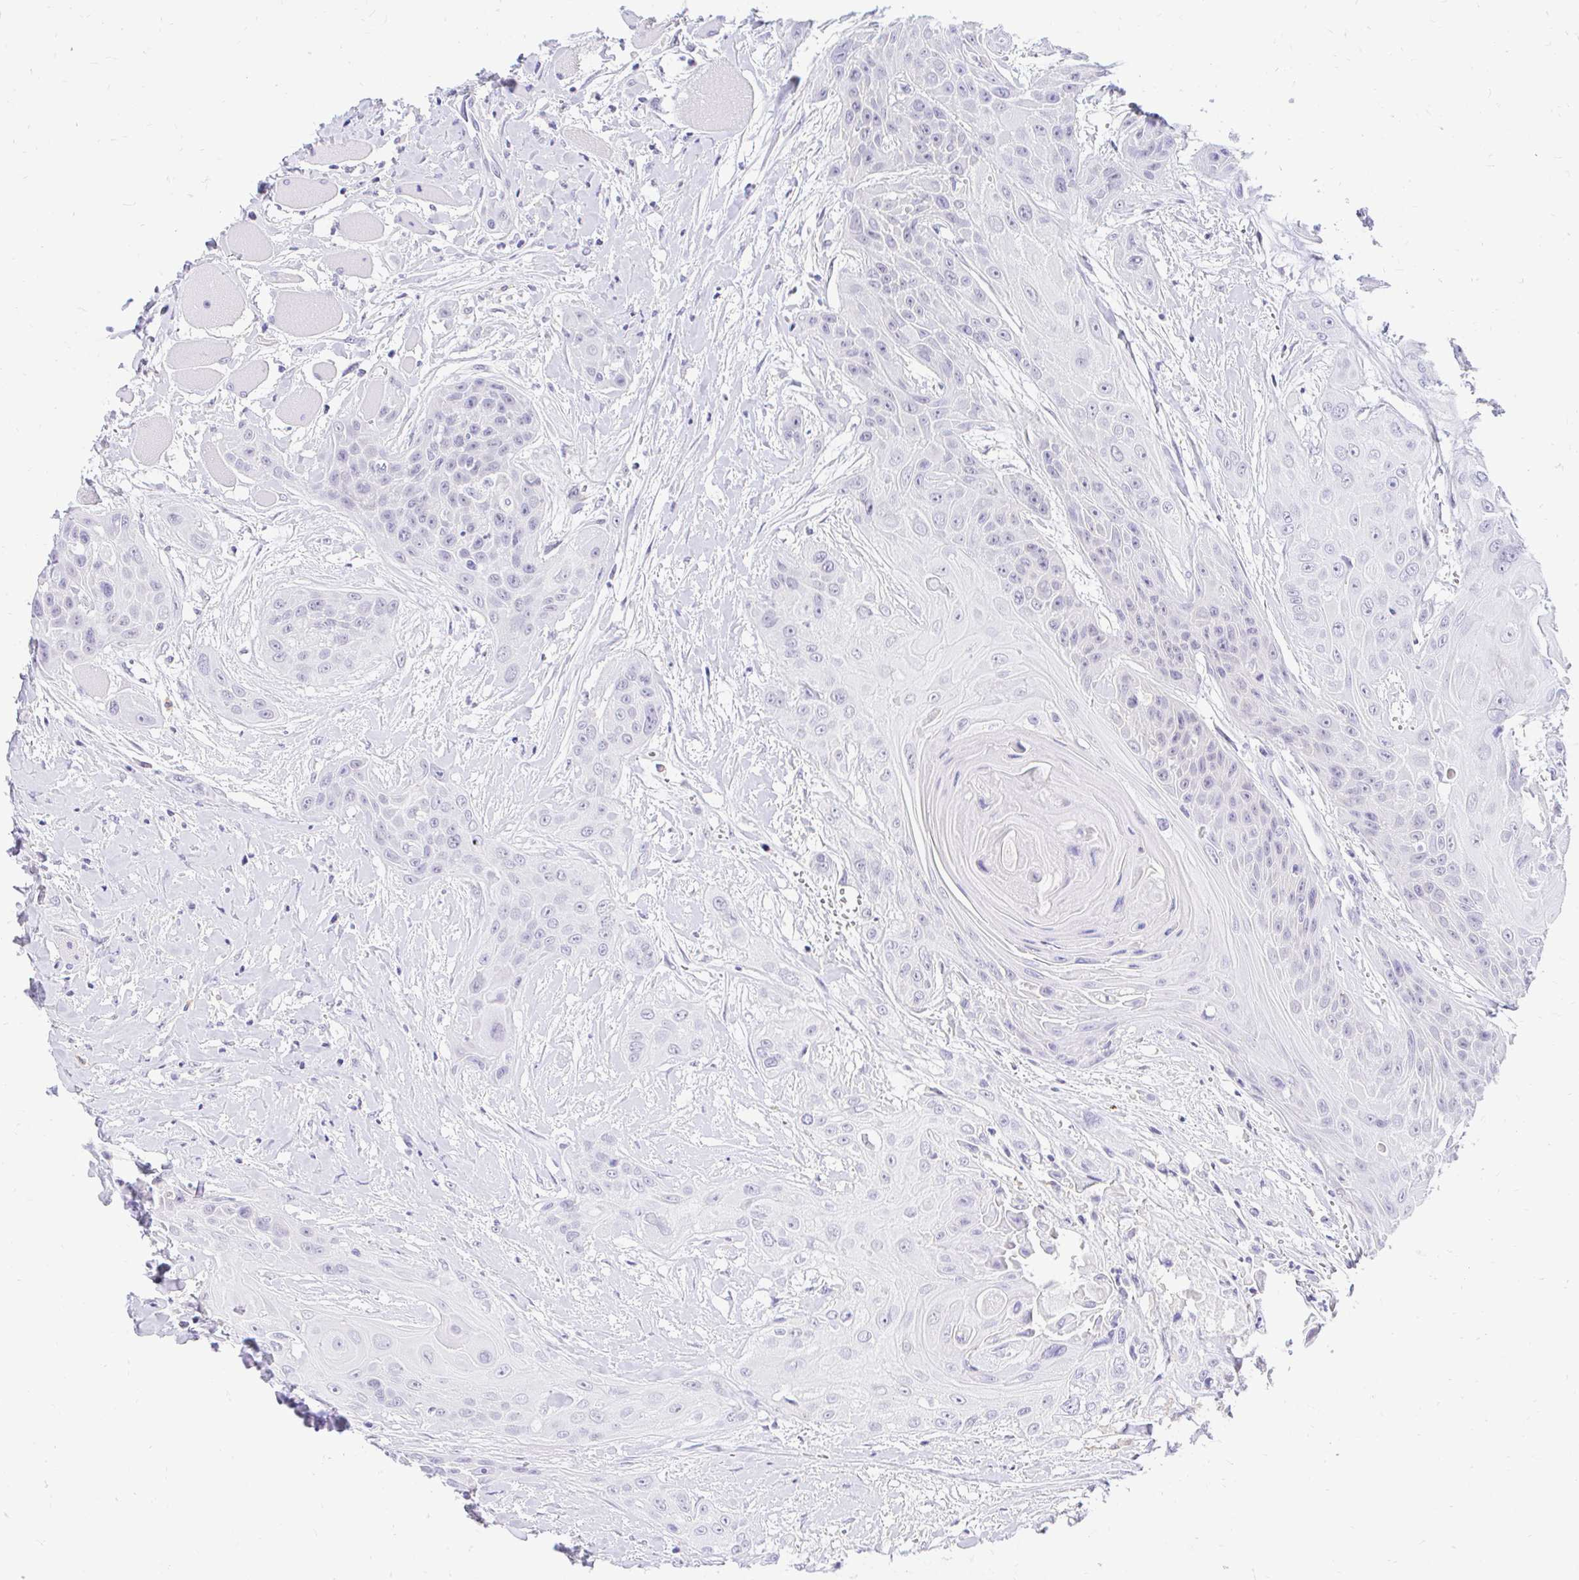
{"staining": {"intensity": "negative", "quantity": "none", "location": "none"}, "tissue": "head and neck cancer", "cell_type": "Tumor cells", "image_type": "cancer", "snomed": [{"axis": "morphology", "description": "Squamous cell carcinoma, NOS"}, {"axis": "topography", "description": "Head-Neck"}], "caption": "Immunohistochemistry (IHC) photomicrograph of neoplastic tissue: human head and neck squamous cell carcinoma stained with DAB demonstrates no significant protein positivity in tumor cells.", "gene": "FATE1", "patient": {"sex": "female", "age": 73}}